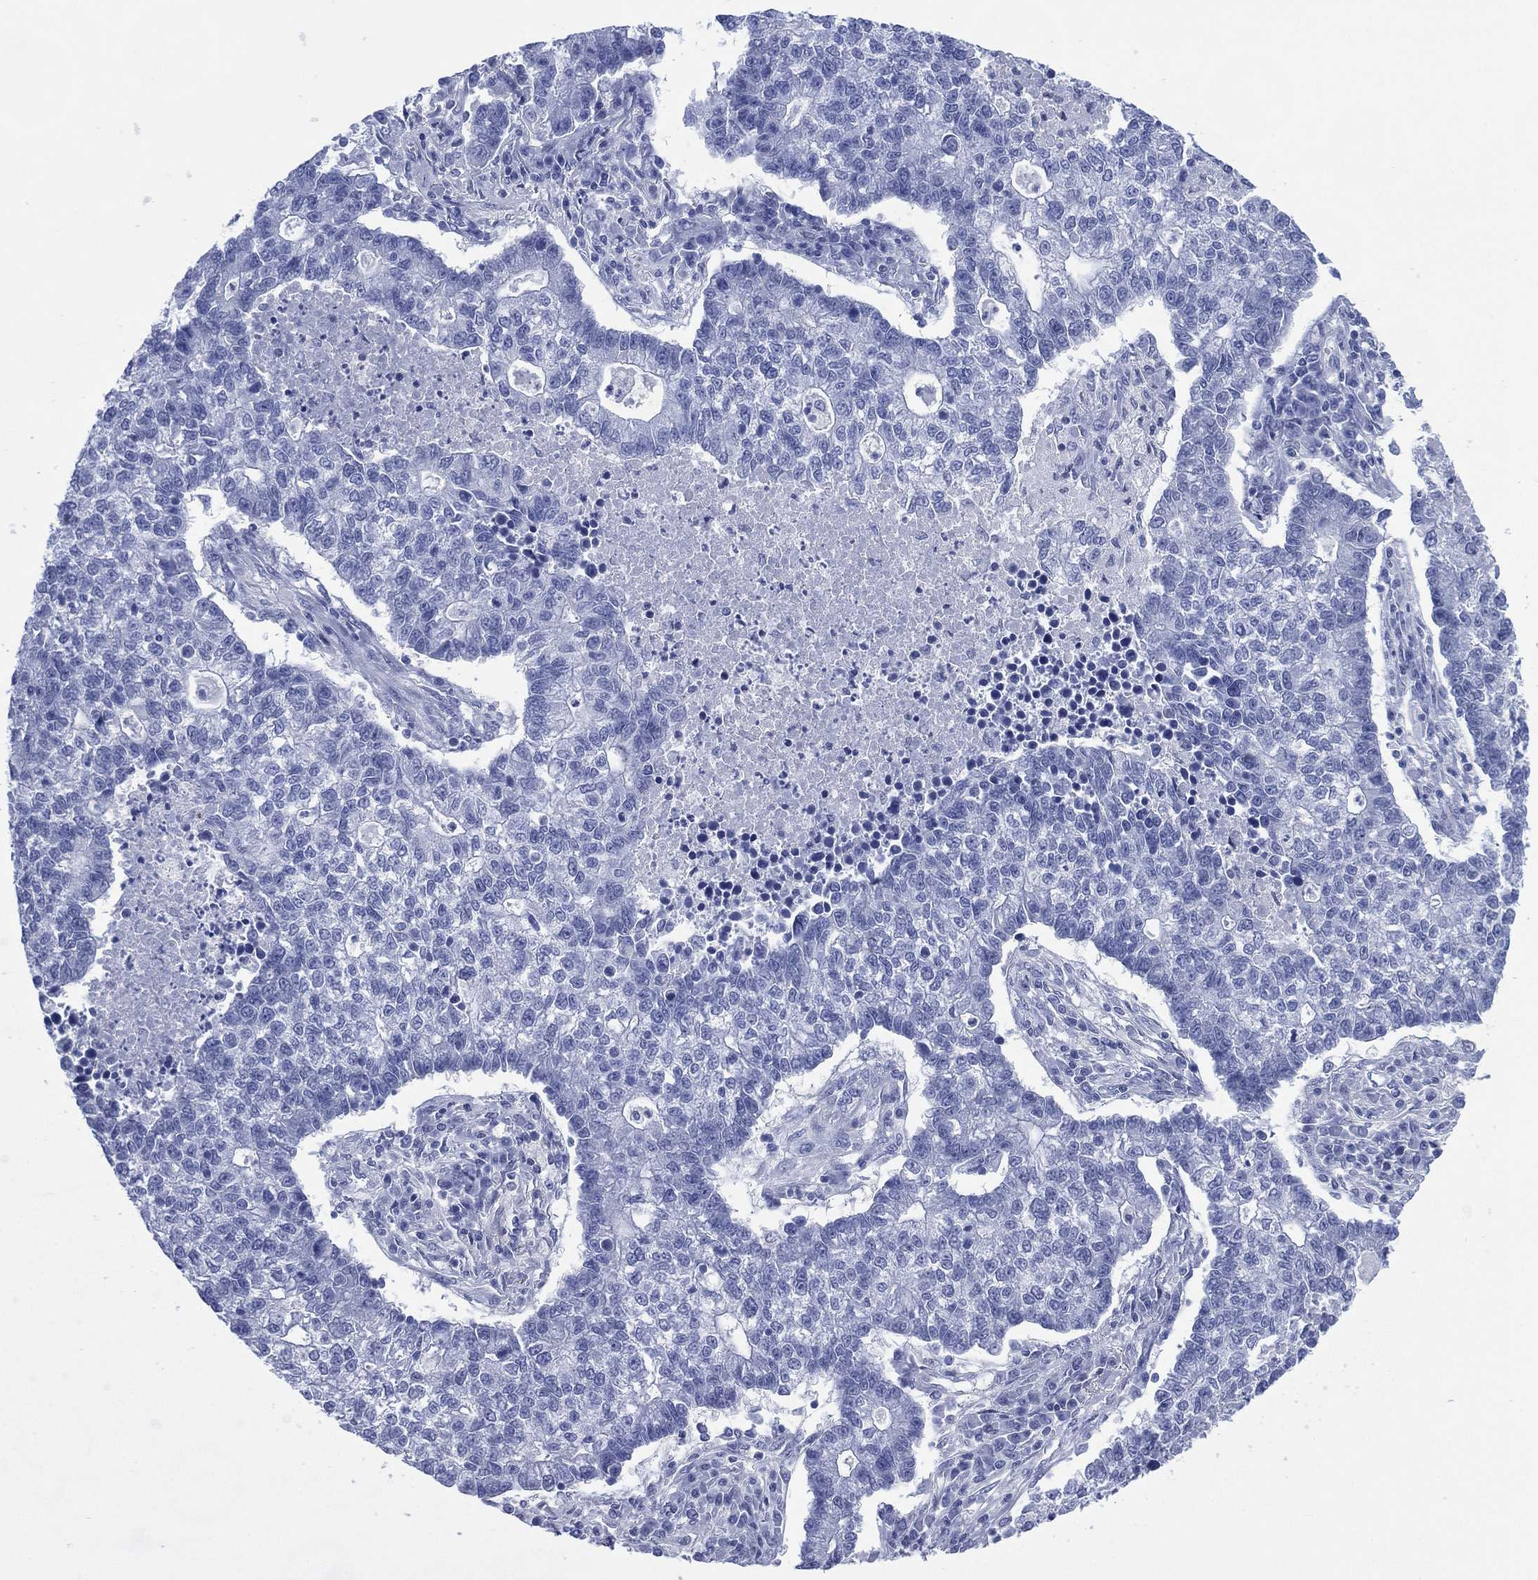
{"staining": {"intensity": "negative", "quantity": "none", "location": "none"}, "tissue": "lung cancer", "cell_type": "Tumor cells", "image_type": "cancer", "snomed": [{"axis": "morphology", "description": "Adenocarcinoma, NOS"}, {"axis": "topography", "description": "Lung"}], "caption": "Photomicrograph shows no significant protein positivity in tumor cells of lung adenocarcinoma. (DAB (3,3'-diaminobenzidine) IHC with hematoxylin counter stain).", "gene": "TMEM247", "patient": {"sex": "male", "age": 57}}